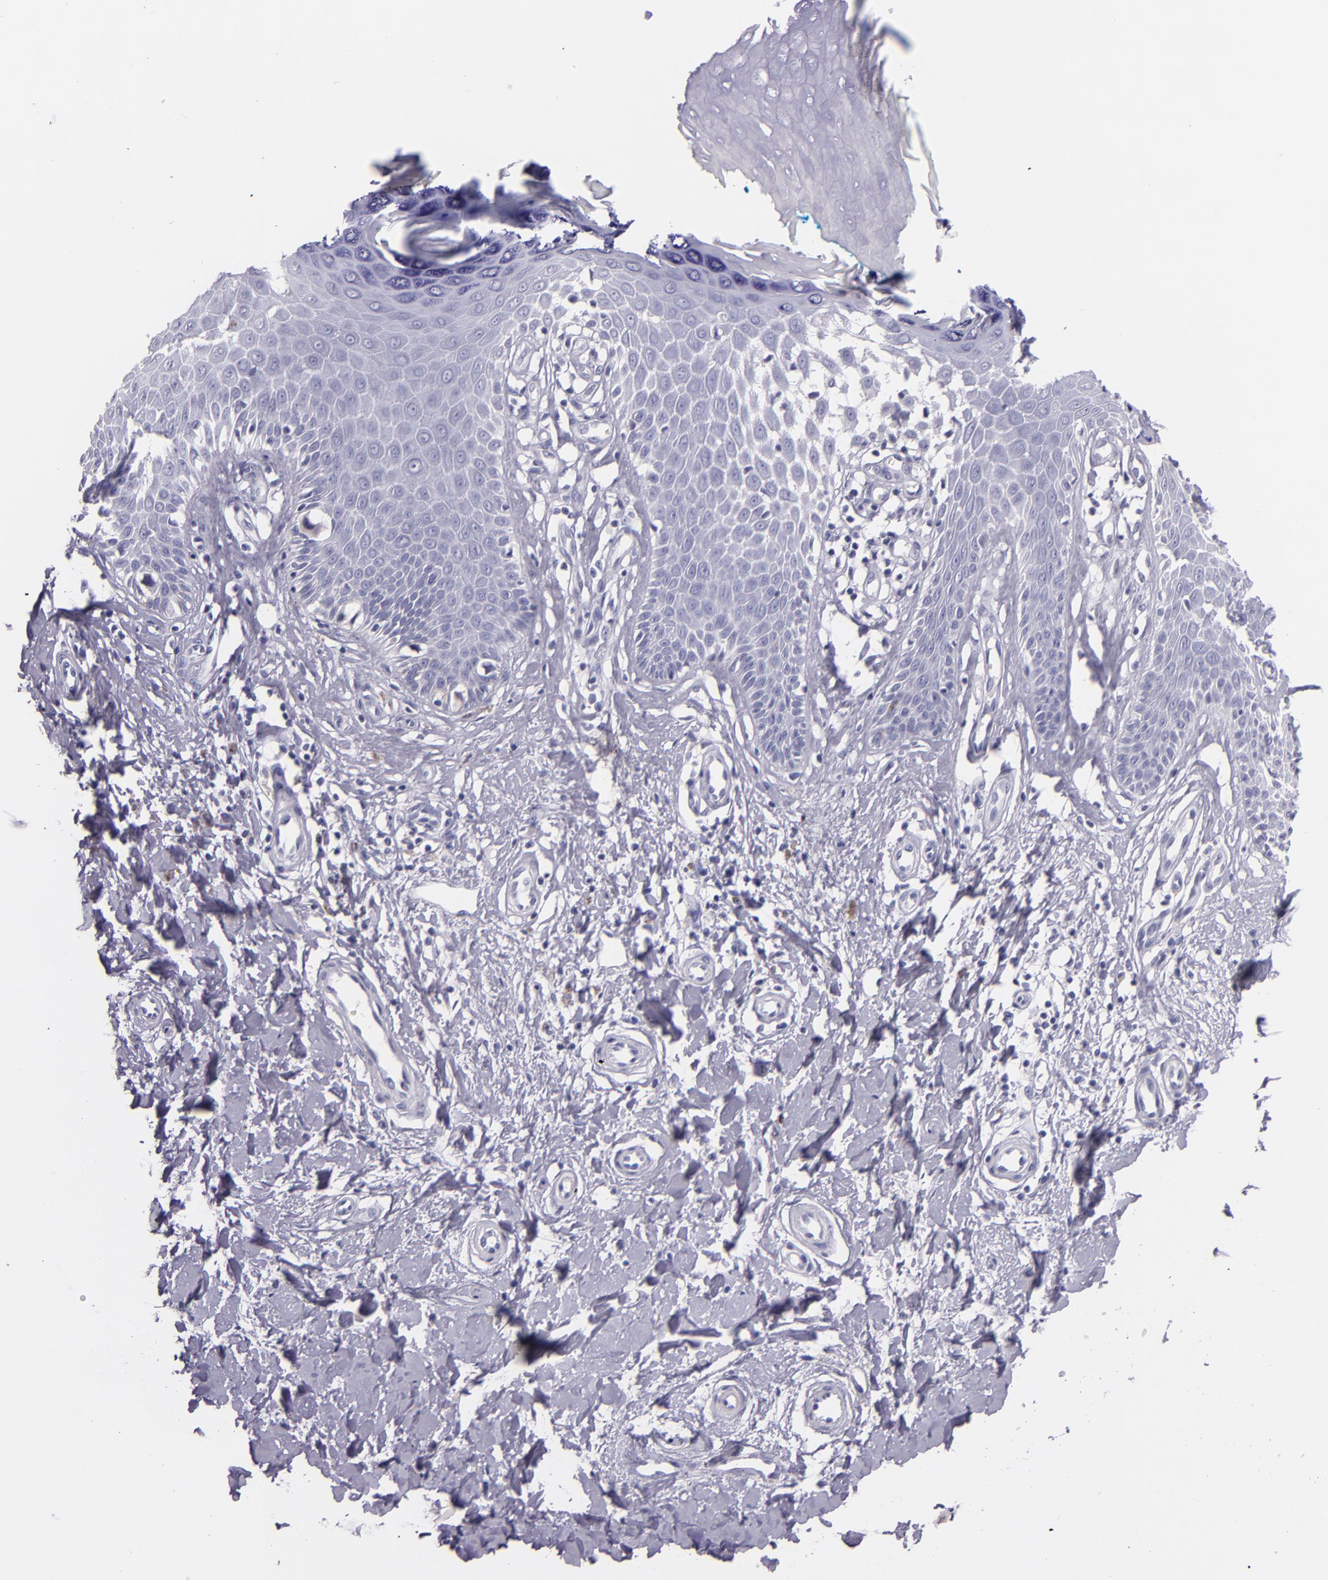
{"staining": {"intensity": "negative", "quantity": "none", "location": "none"}, "tissue": "melanoma", "cell_type": "Tumor cells", "image_type": "cancer", "snomed": [{"axis": "morphology", "description": "Malignant melanoma, NOS"}, {"axis": "topography", "description": "Skin"}], "caption": "Tumor cells show no significant staining in malignant melanoma. (DAB immunohistochemistry with hematoxylin counter stain).", "gene": "HSP90AA1", "patient": {"sex": "male", "age": 79}}